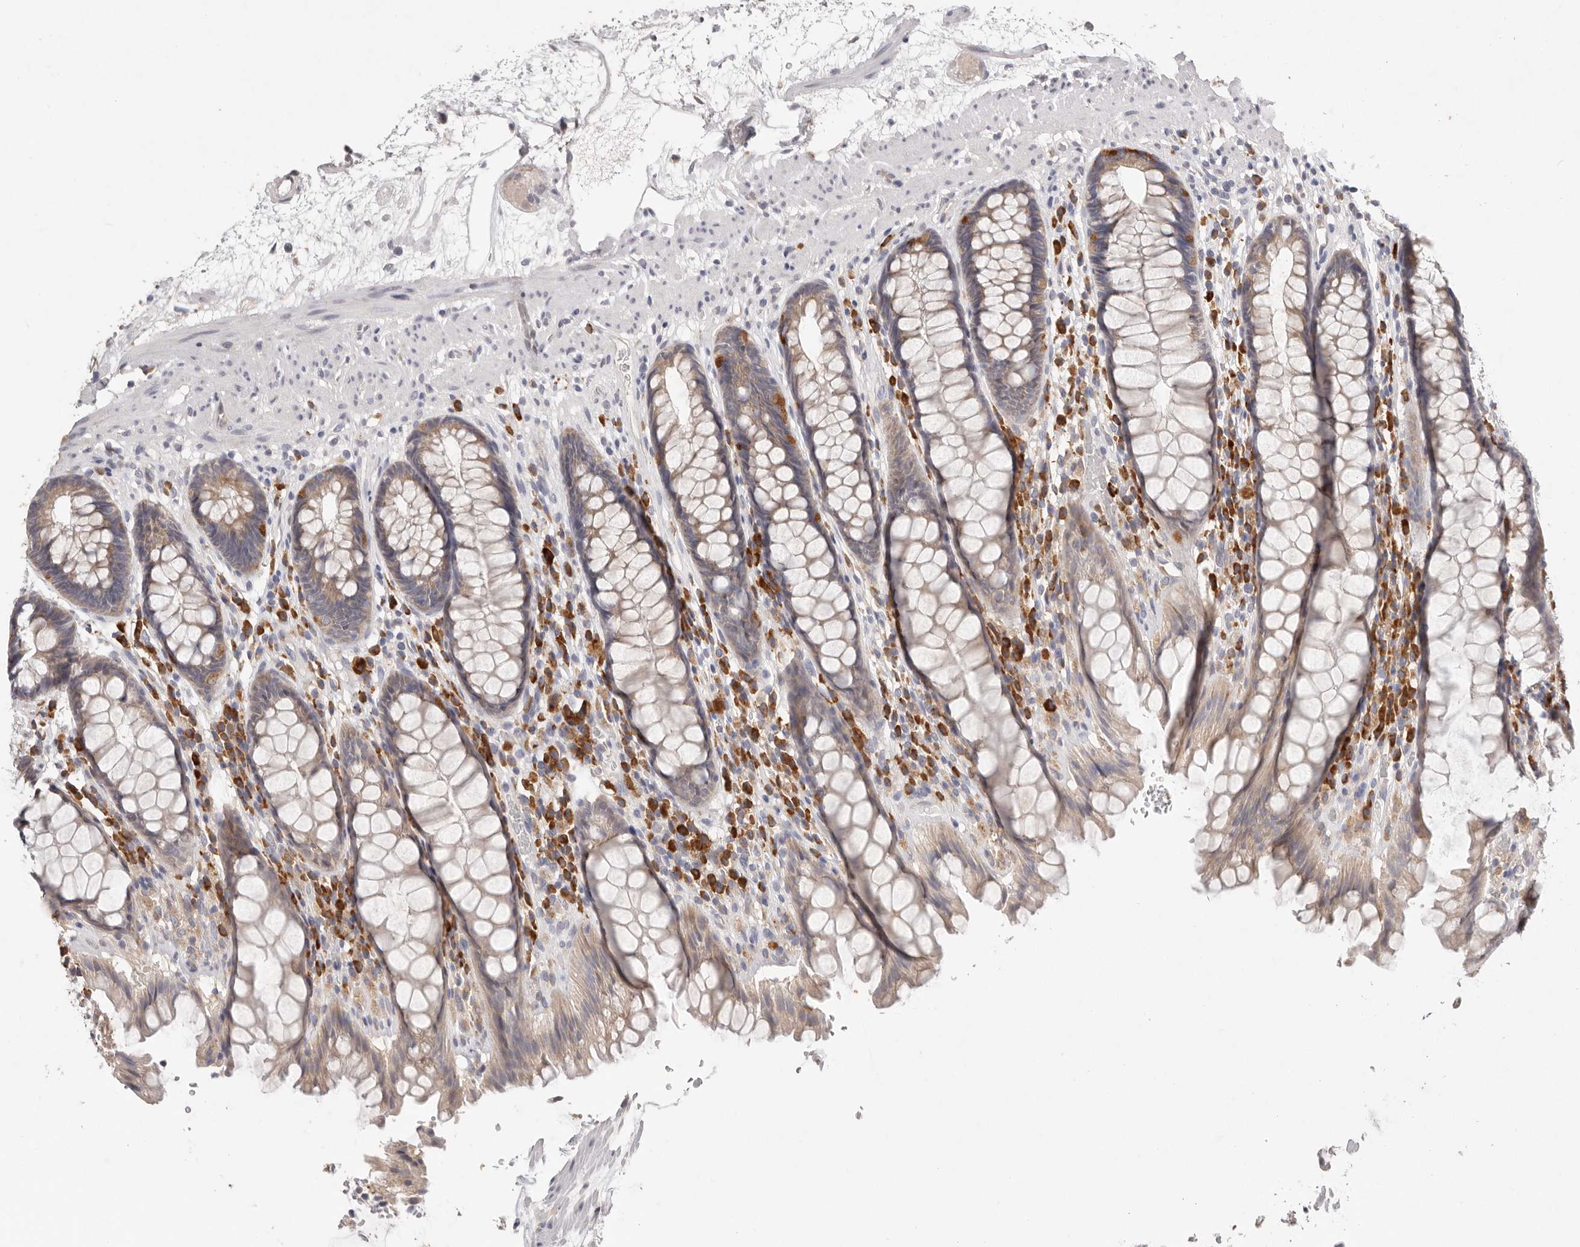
{"staining": {"intensity": "weak", "quantity": ">75%", "location": "cytoplasmic/membranous"}, "tissue": "rectum", "cell_type": "Glandular cells", "image_type": "normal", "snomed": [{"axis": "morphology", "description": "Normal tissue, NOS"}, {"axis": "topography", "description": "Rectum"}], "caption": "Rectum stained with DAB (3,3'-diaminobenzidine) immunohistochemistry (IHC) demonstrates low levels of weak cytoplasmic/membranous staining in approximately >75% of glandular cells. Using DAB (brown) and hematoxylin (blue) stains, captured at high magnification using brightfield microscopy.", "gene": "WDR77", "patient": {"sex": "male", "age": 64}}